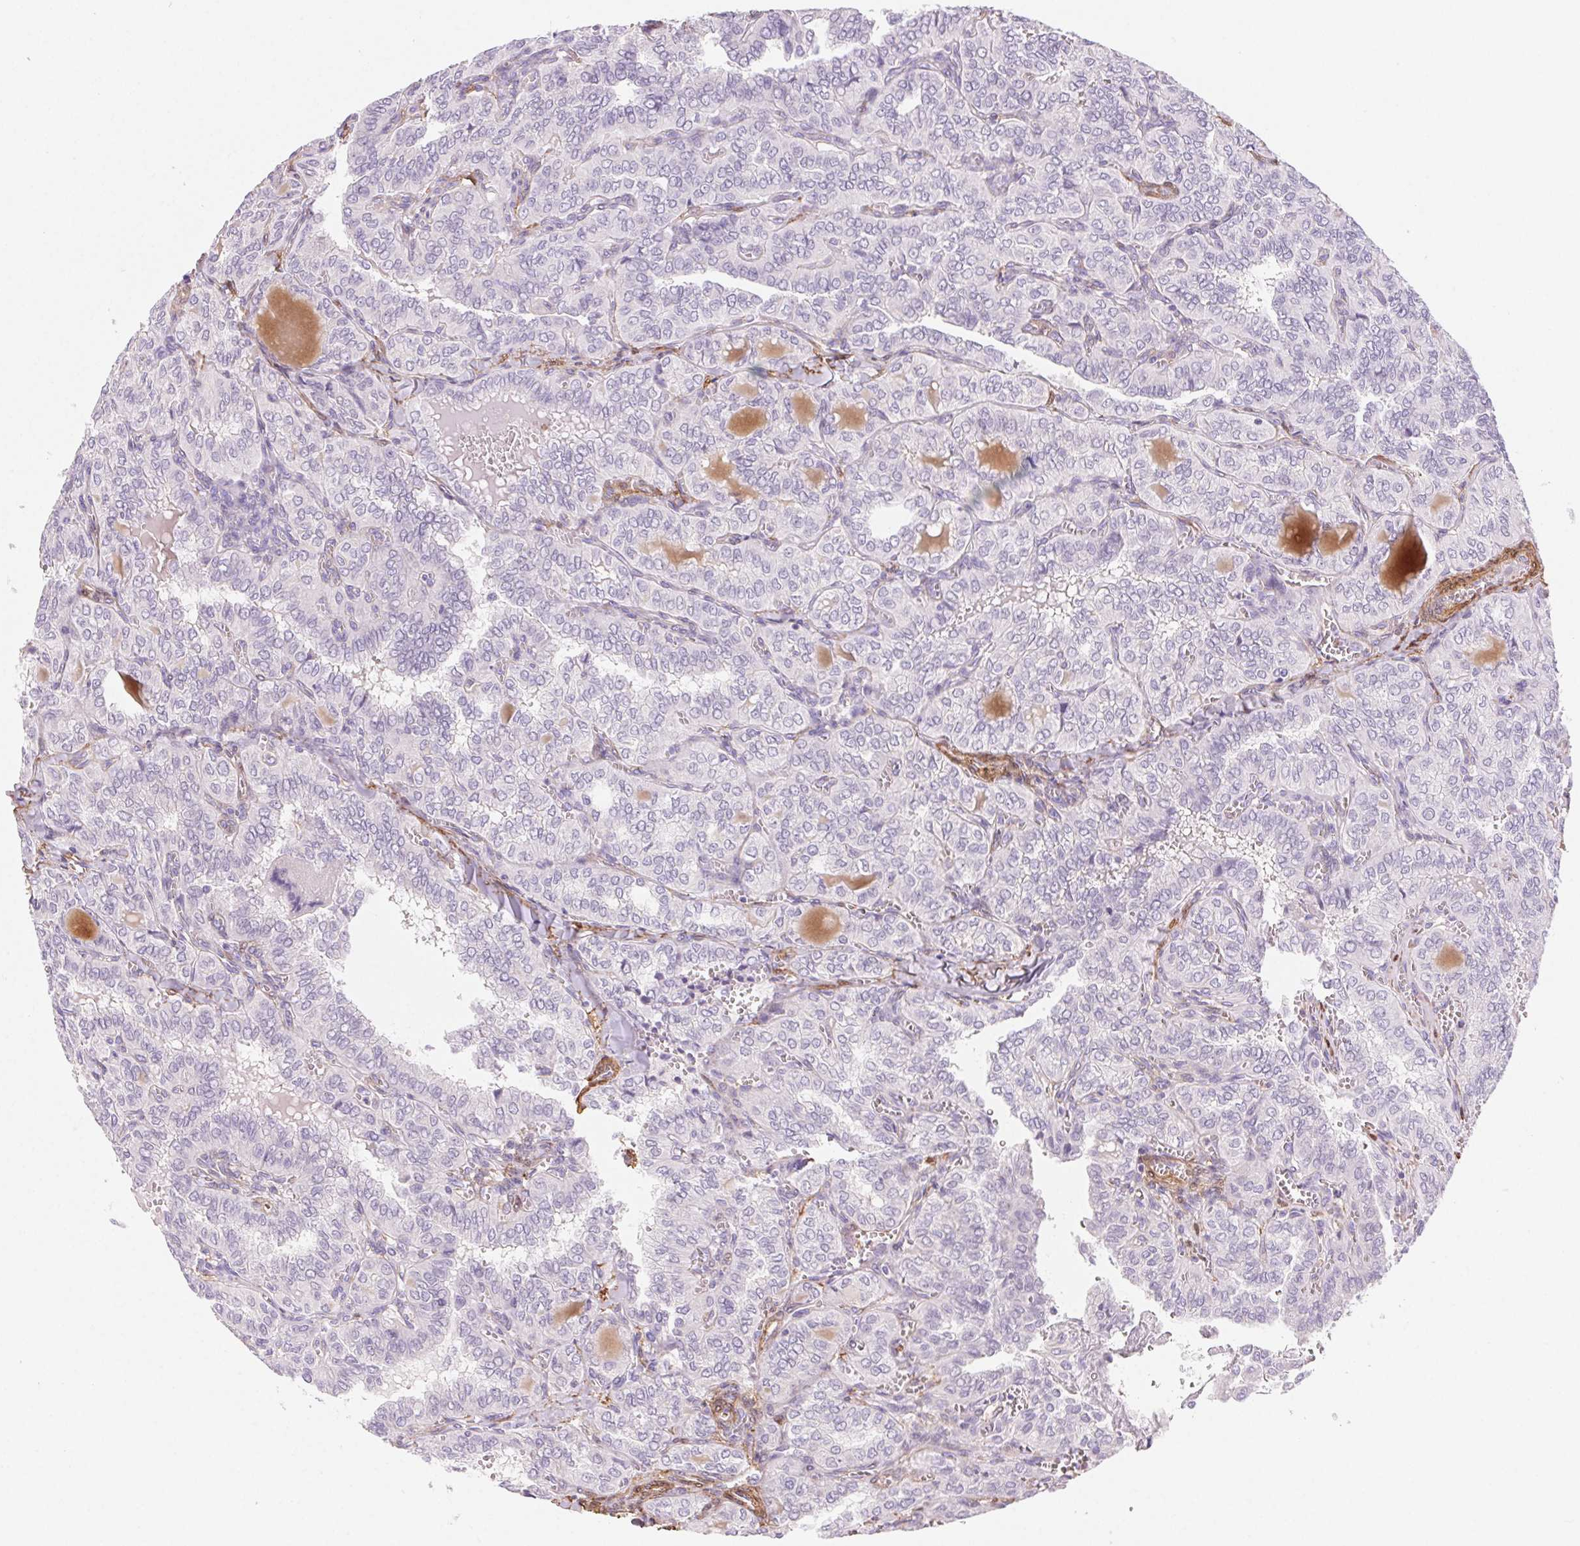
{"staining": {"intensity": "negative", "quantity": "none", "location": "none"}, "tissue": "thyroid cancer", "cell_type": "Tumor cells", "image_type": "cancer", "snomed": [{"axis": "morphology", "description": "Papillary adenocarcinoma, NOS"}, {"axis": "topography", "description": "Thyroid gland"}], "caption": "A photomicrograph of human thyroid papillary adenocarcinoma is negative for staining in tumor cells.", "gene": "GPX8", "patient": {"sex": "female", "age": 41}}